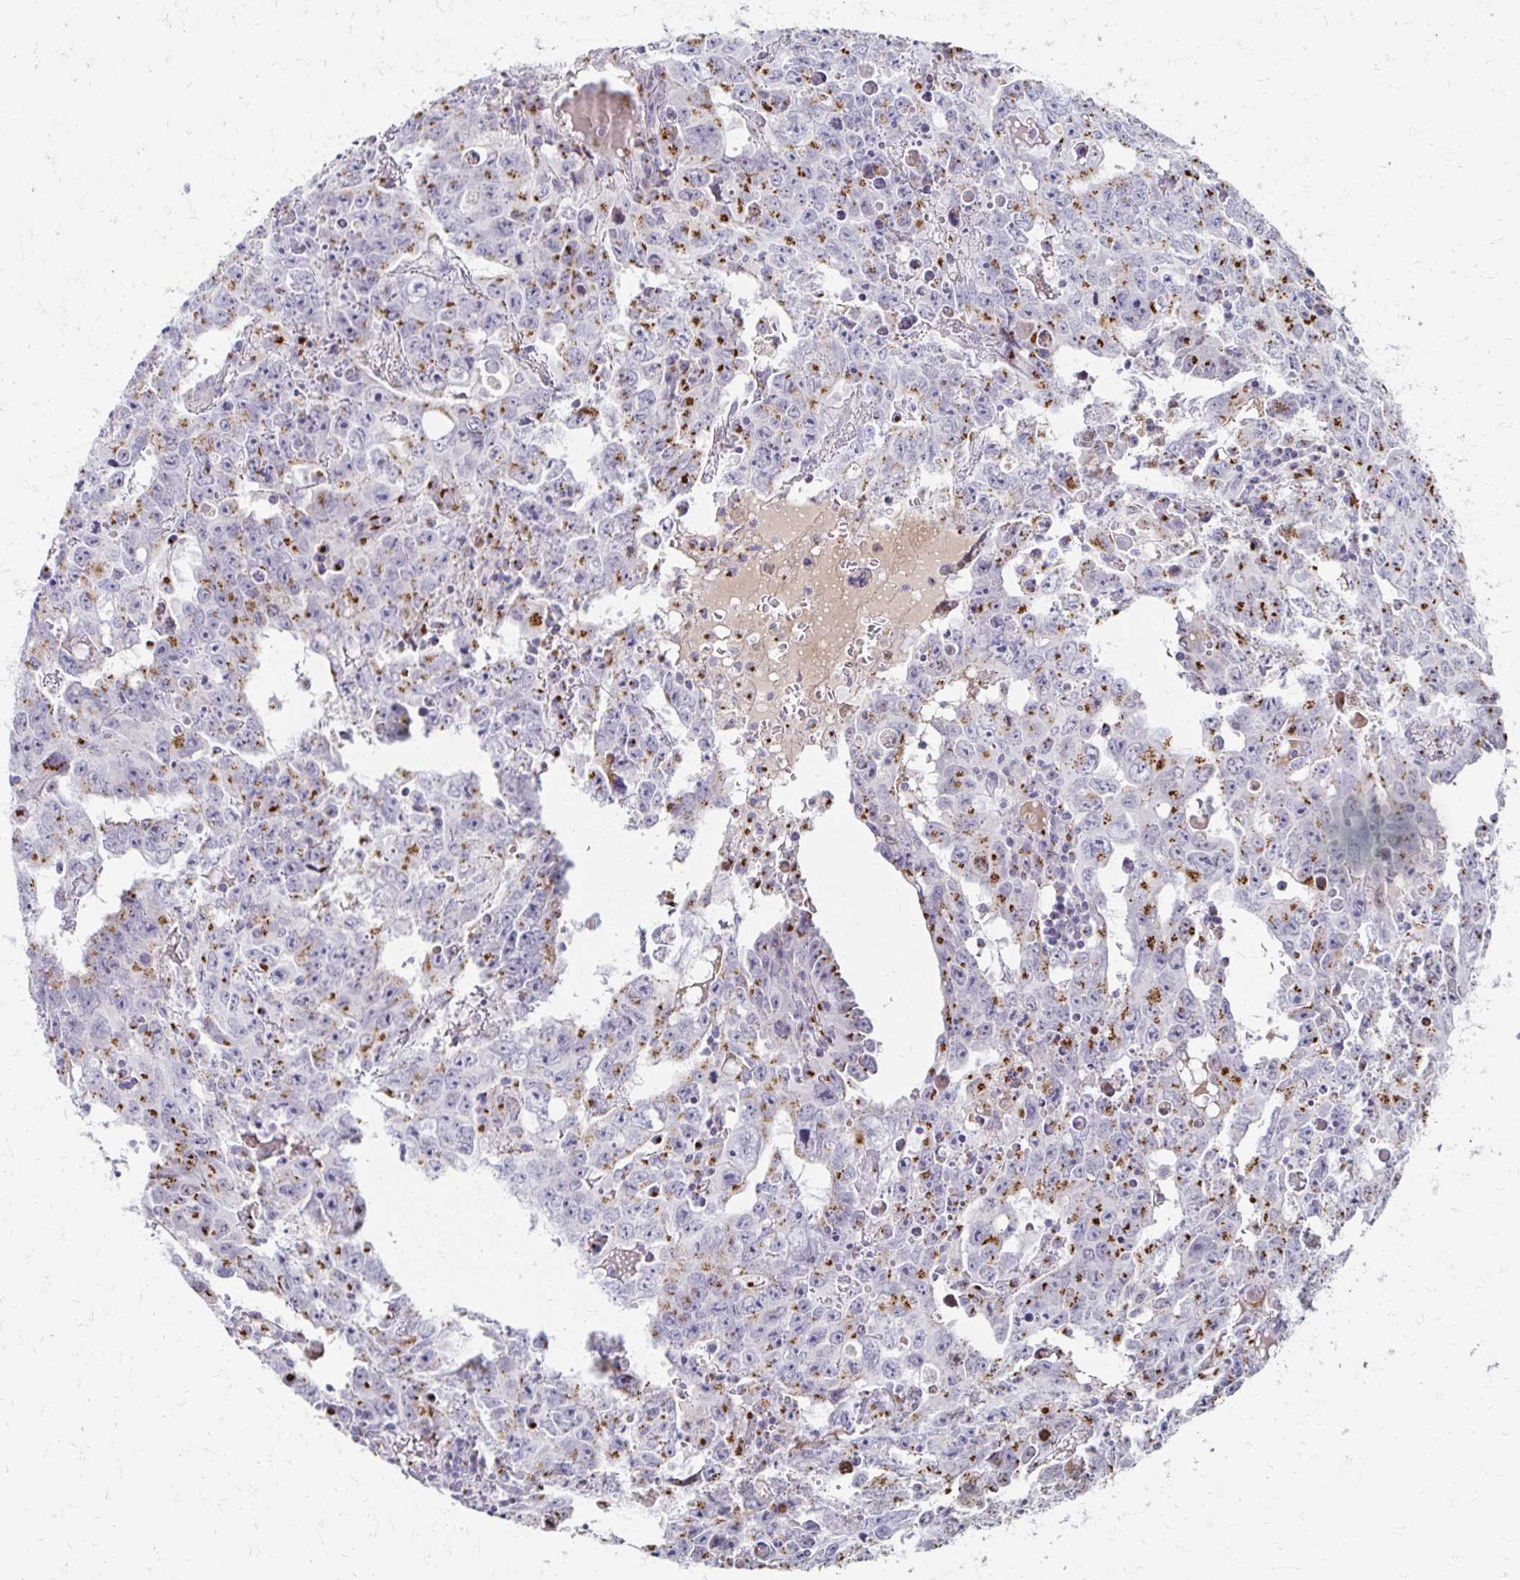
{"staining": {"intensity": "moderate", "quantity": "25%-75%", "location": "cytoplasmic/membranous"}, "tissue": "testis cancer", "cell_type": "Tumor cells", "image_type": "cancer", "snomed": [{"axis": "morphology", "description": "Carcinoma, Embryonal, NOS"}, {"axis": "topography", "description": "Testis"}], "caption": "Testis cancer was stained to show a protein in brown. There is medium levels of moderate cytoplasmic/membranous staining in about 25%-75% of tumor cells.", "gene": "TM9SF1", "patient": {"sex": "male", "age": 22}}